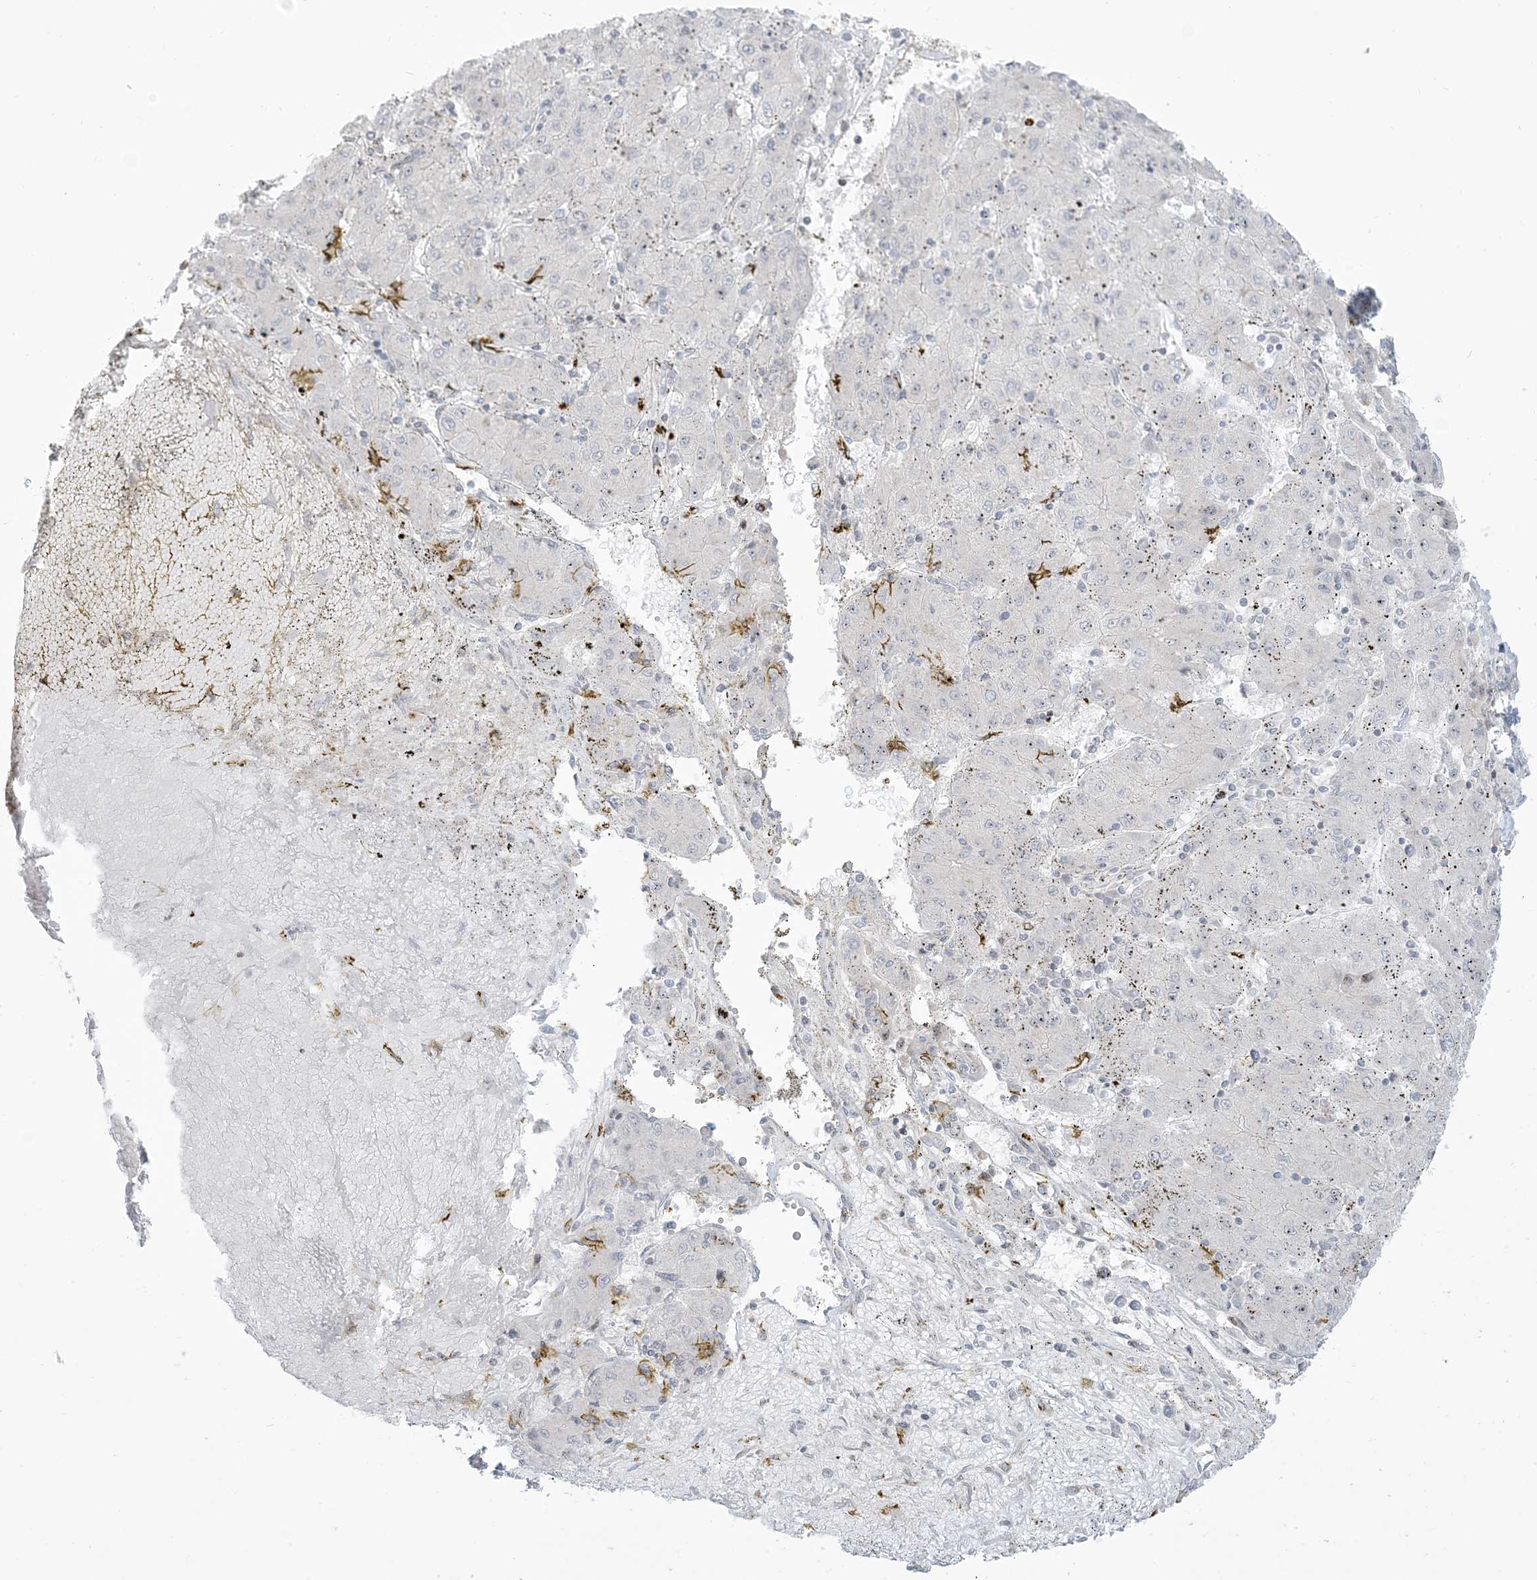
{"staining": {"intensity": "negative", "quantity": "none", "location": "none"}, "tissue": "liver cancer", "cell_type": "Tumor cells", "image_type": "cancer", "snomed": [{"axis": "morphology", "description": "Carcinoma, Hepatocellular, NOS"}, {"axis": "topography", "description": "Liver"}], "caption": "There is no significant positivity in tumor cells of hepatocellular carcinoma (liver).", "gene": "AFTPH", "patient": {"sex": "male", "age": 72}}